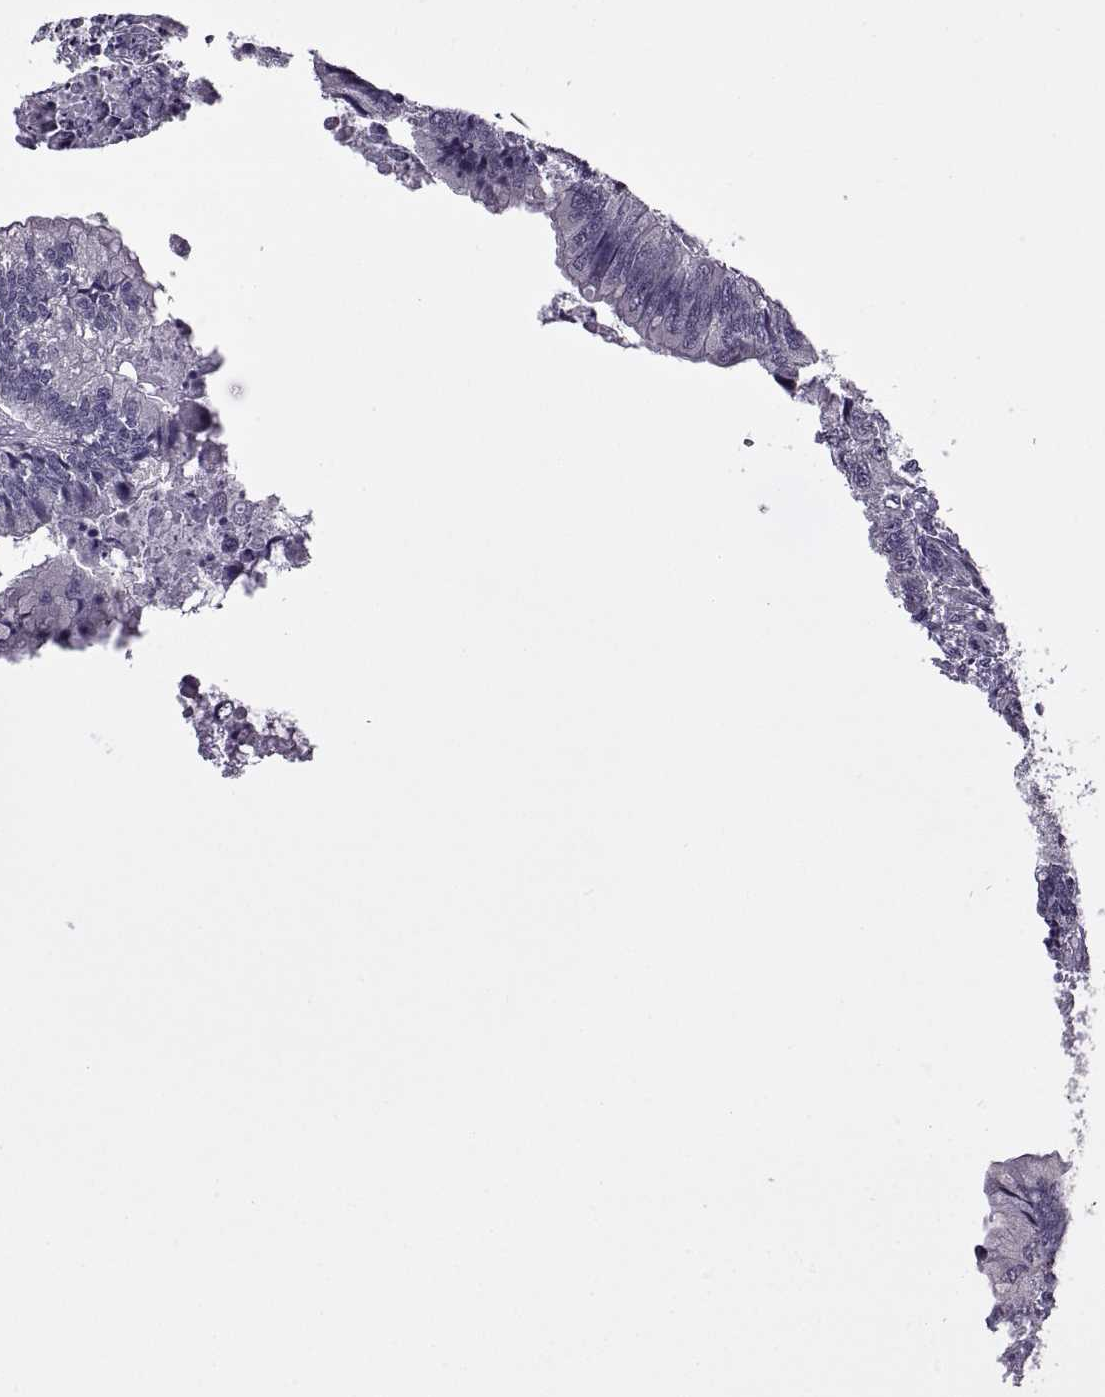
{"staining": {"intensity": "negative", "quantity": "none", "location": "none"}, "tissue": "colorectal cancer", "cell_type": "Tumor cells", "image_type": "cancer", "snomed": [{"axis": "morphology", "description": "Adenocarcinoma, NOS"}, {"axis": "topography", "description": "Colon"}], "caption": "High power microscopy micrograph of an IHC image of colorectal cancer (adenocarcinoma), revealing no significant positivity in tumor cells.", "gene": "INTS3", "patient": {"sex": "male", "age": 53}}